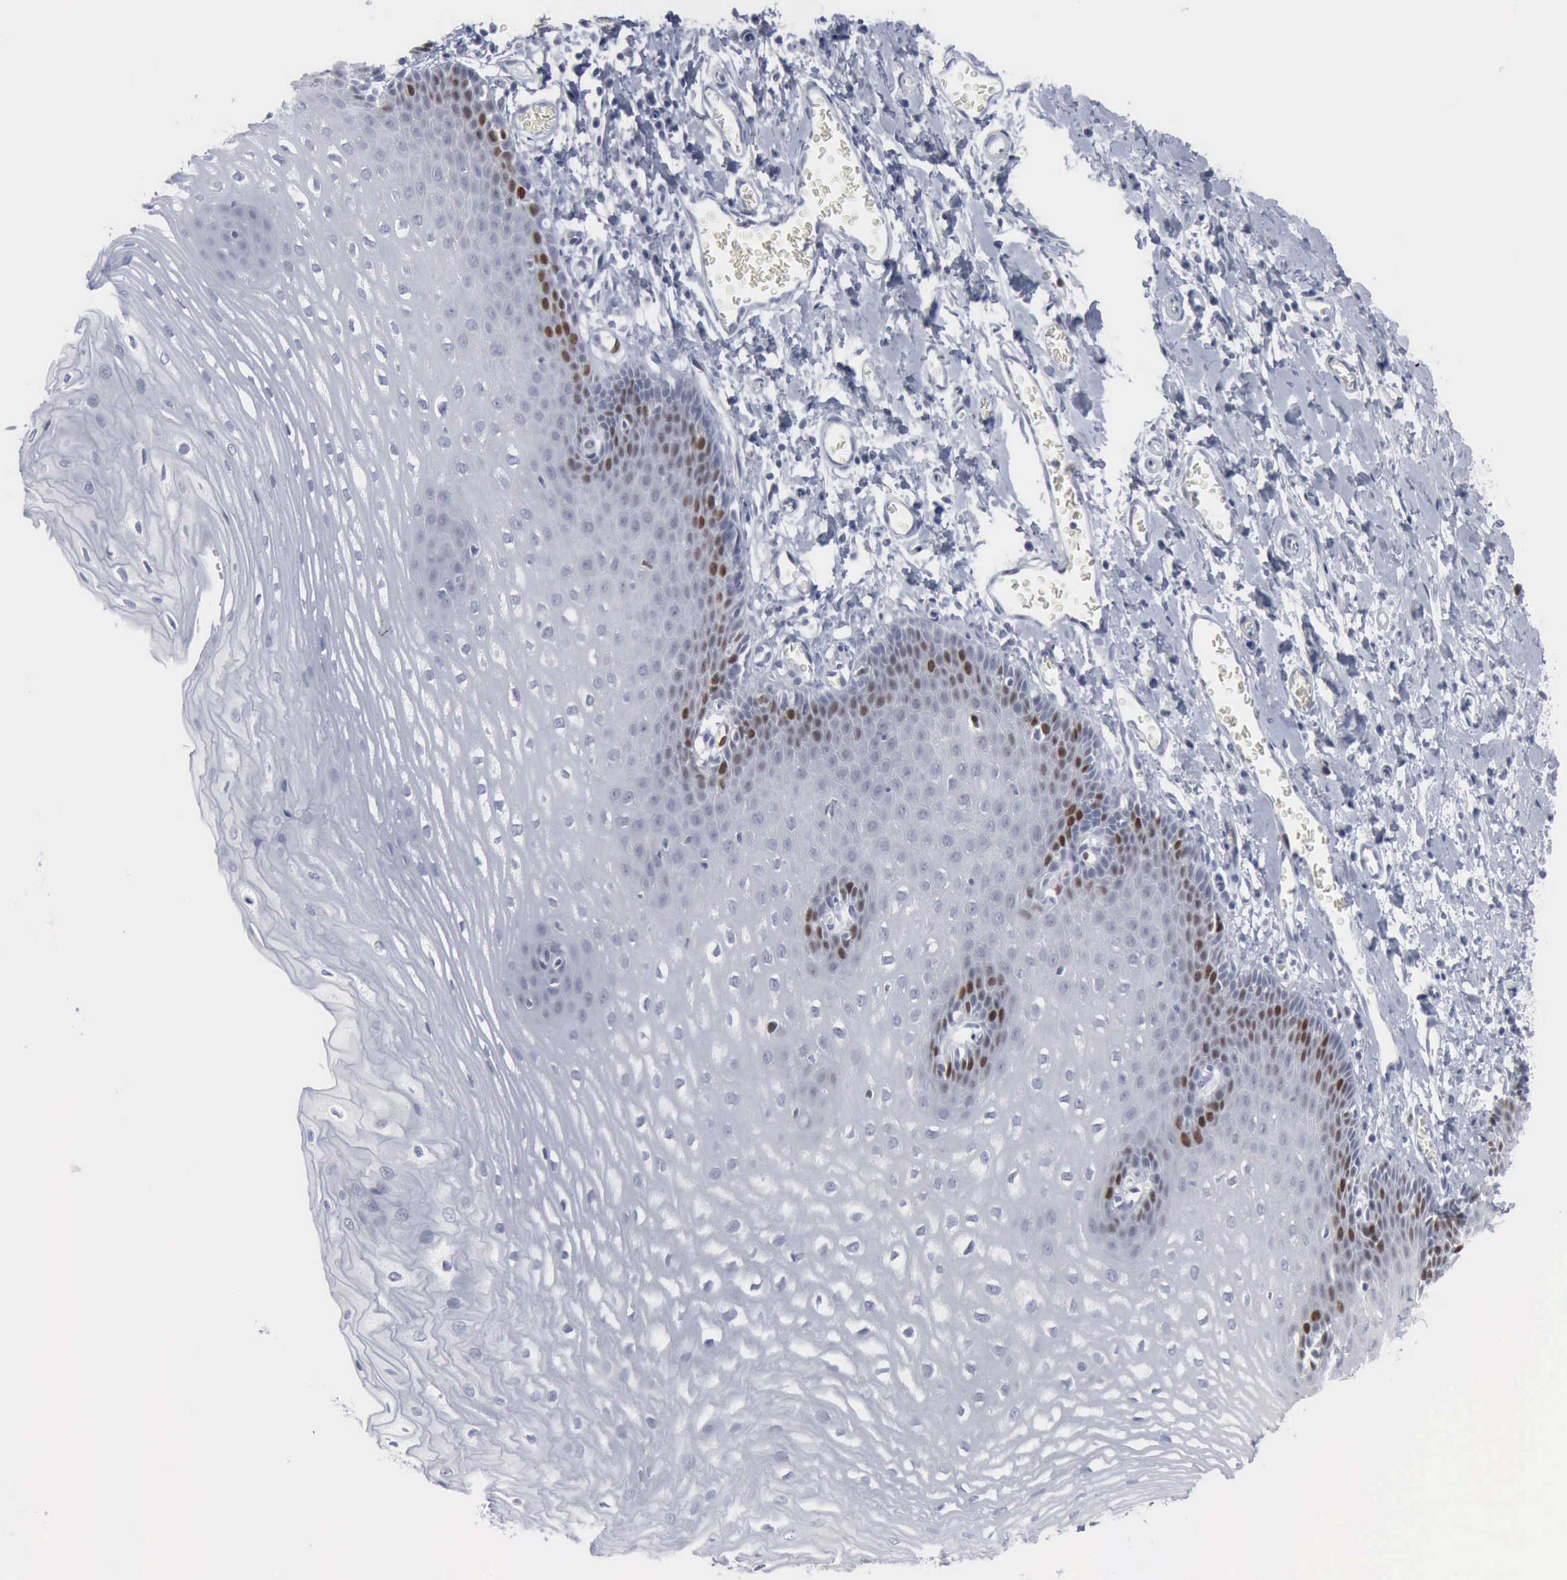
{"staining": {"intensity": "strong", "quantity": "<25%", "location": "nuclear"}, "tissue": "esophagus", "cell_type": "Squamous epithelial cells", "image_type": "normal", "snomed": [{"axis": "morphology", "description": "Normal tissue, NOS"}, {"axis": "topography", "description": "Esophagus"}], "caption": "Immunohistochemical staining of unremarkable human esophagus reveals medium levels of strong nuclear expression in approximately <25% of squamous epithelial cells.", "gene": "MCM5", "patient": {"sex": "male", "age": 70}}